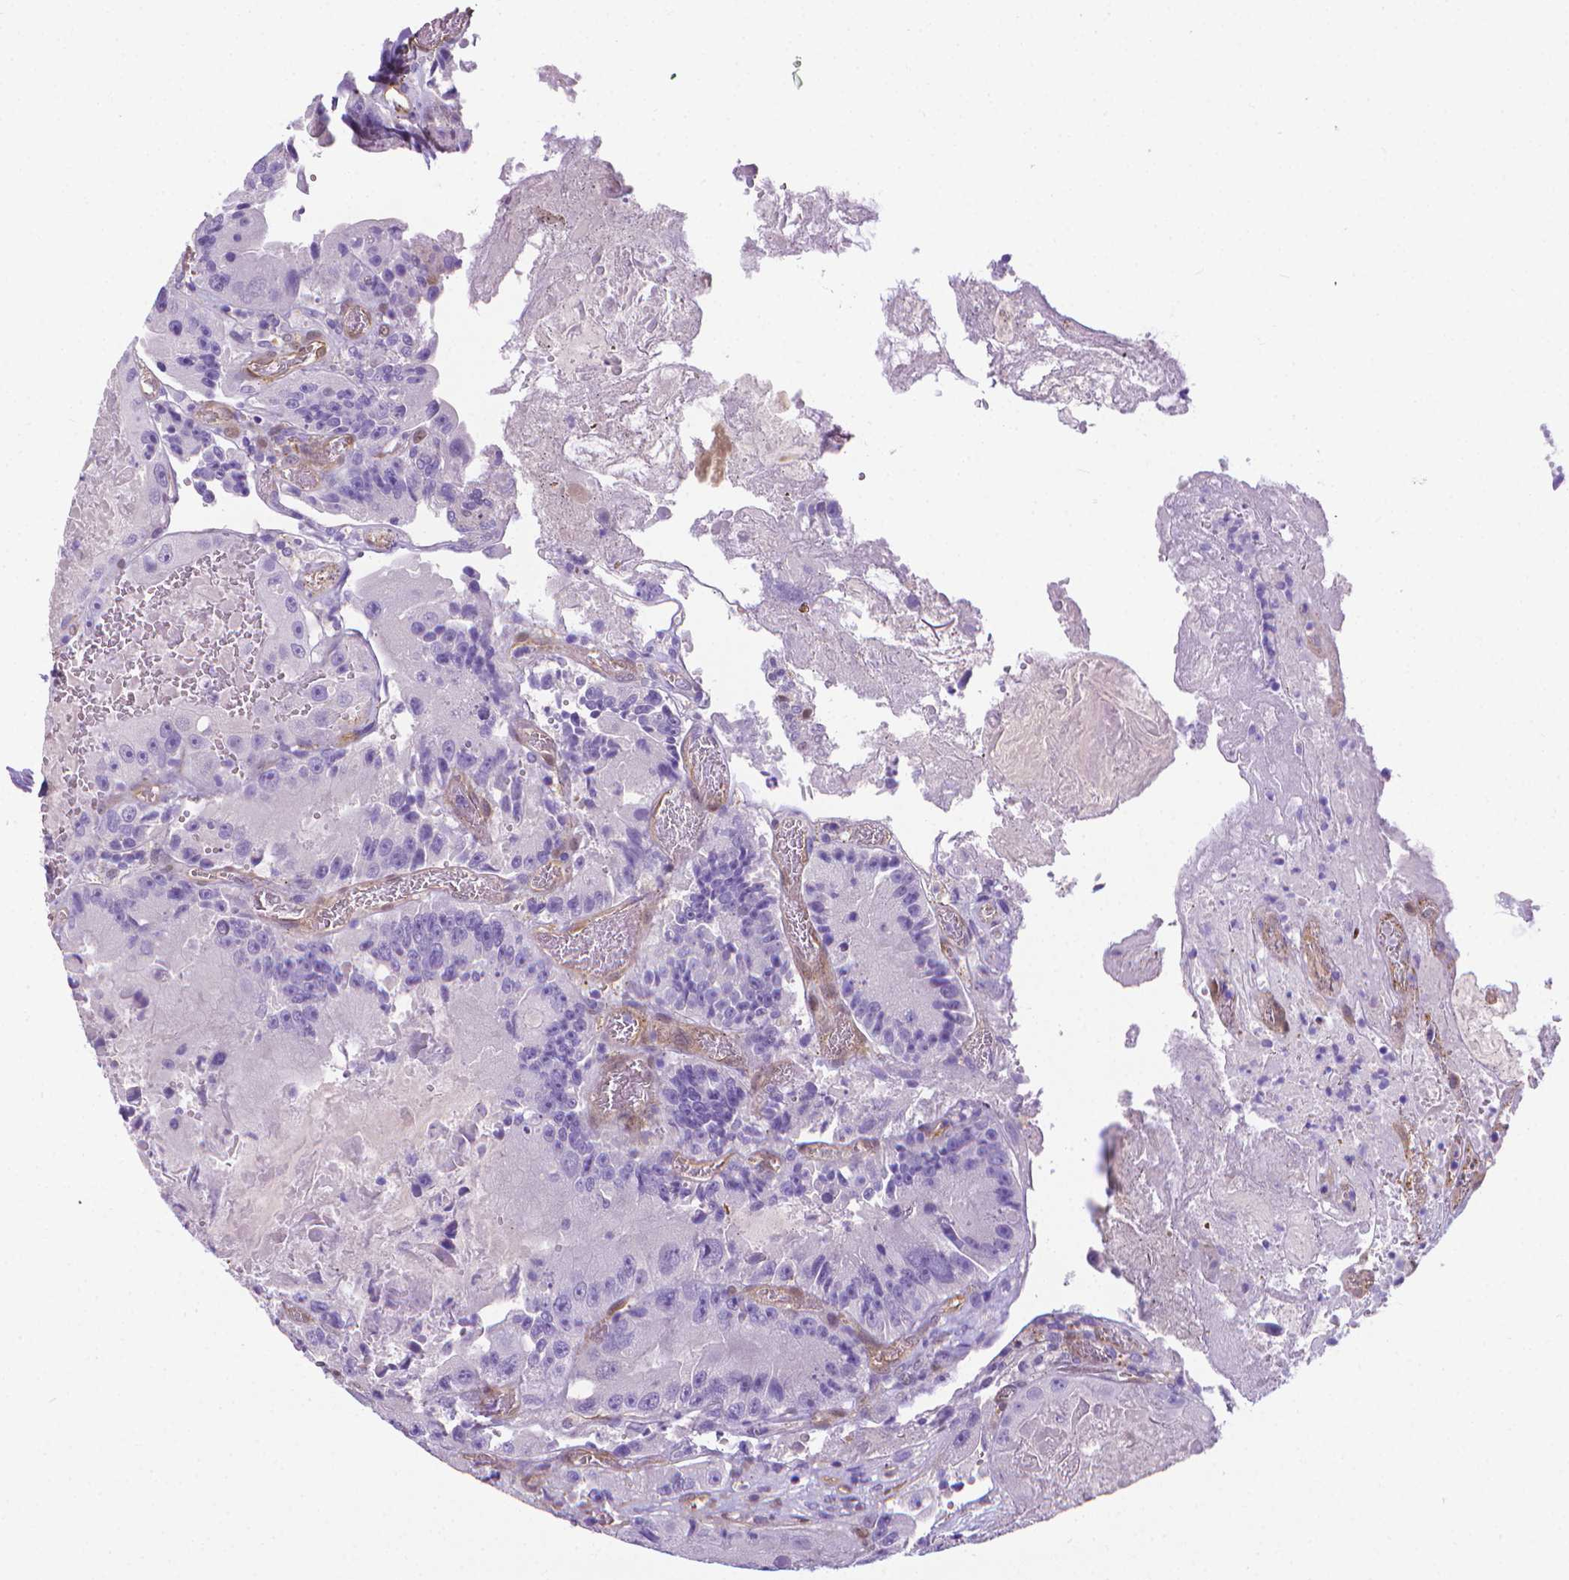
{"staining": {"intensity": "negative", "quantity": "none", "location": "none"}, "tissue": "colorectal cancer", "cell_type": "Tumor cells", "image_type": "cancer", "snomed": [{"axis": "morphology", "description": "Adenocarcinoma, NOS"}, {"axis": "topography", "description": "Colon"}], "caption": "The photomicrograph exhibits no significant positivity in tumor cells of colorectal cancer (adenocarcinoma).", "gene": "CLIC4", "patient": {"sex": "female", "age": 86}}